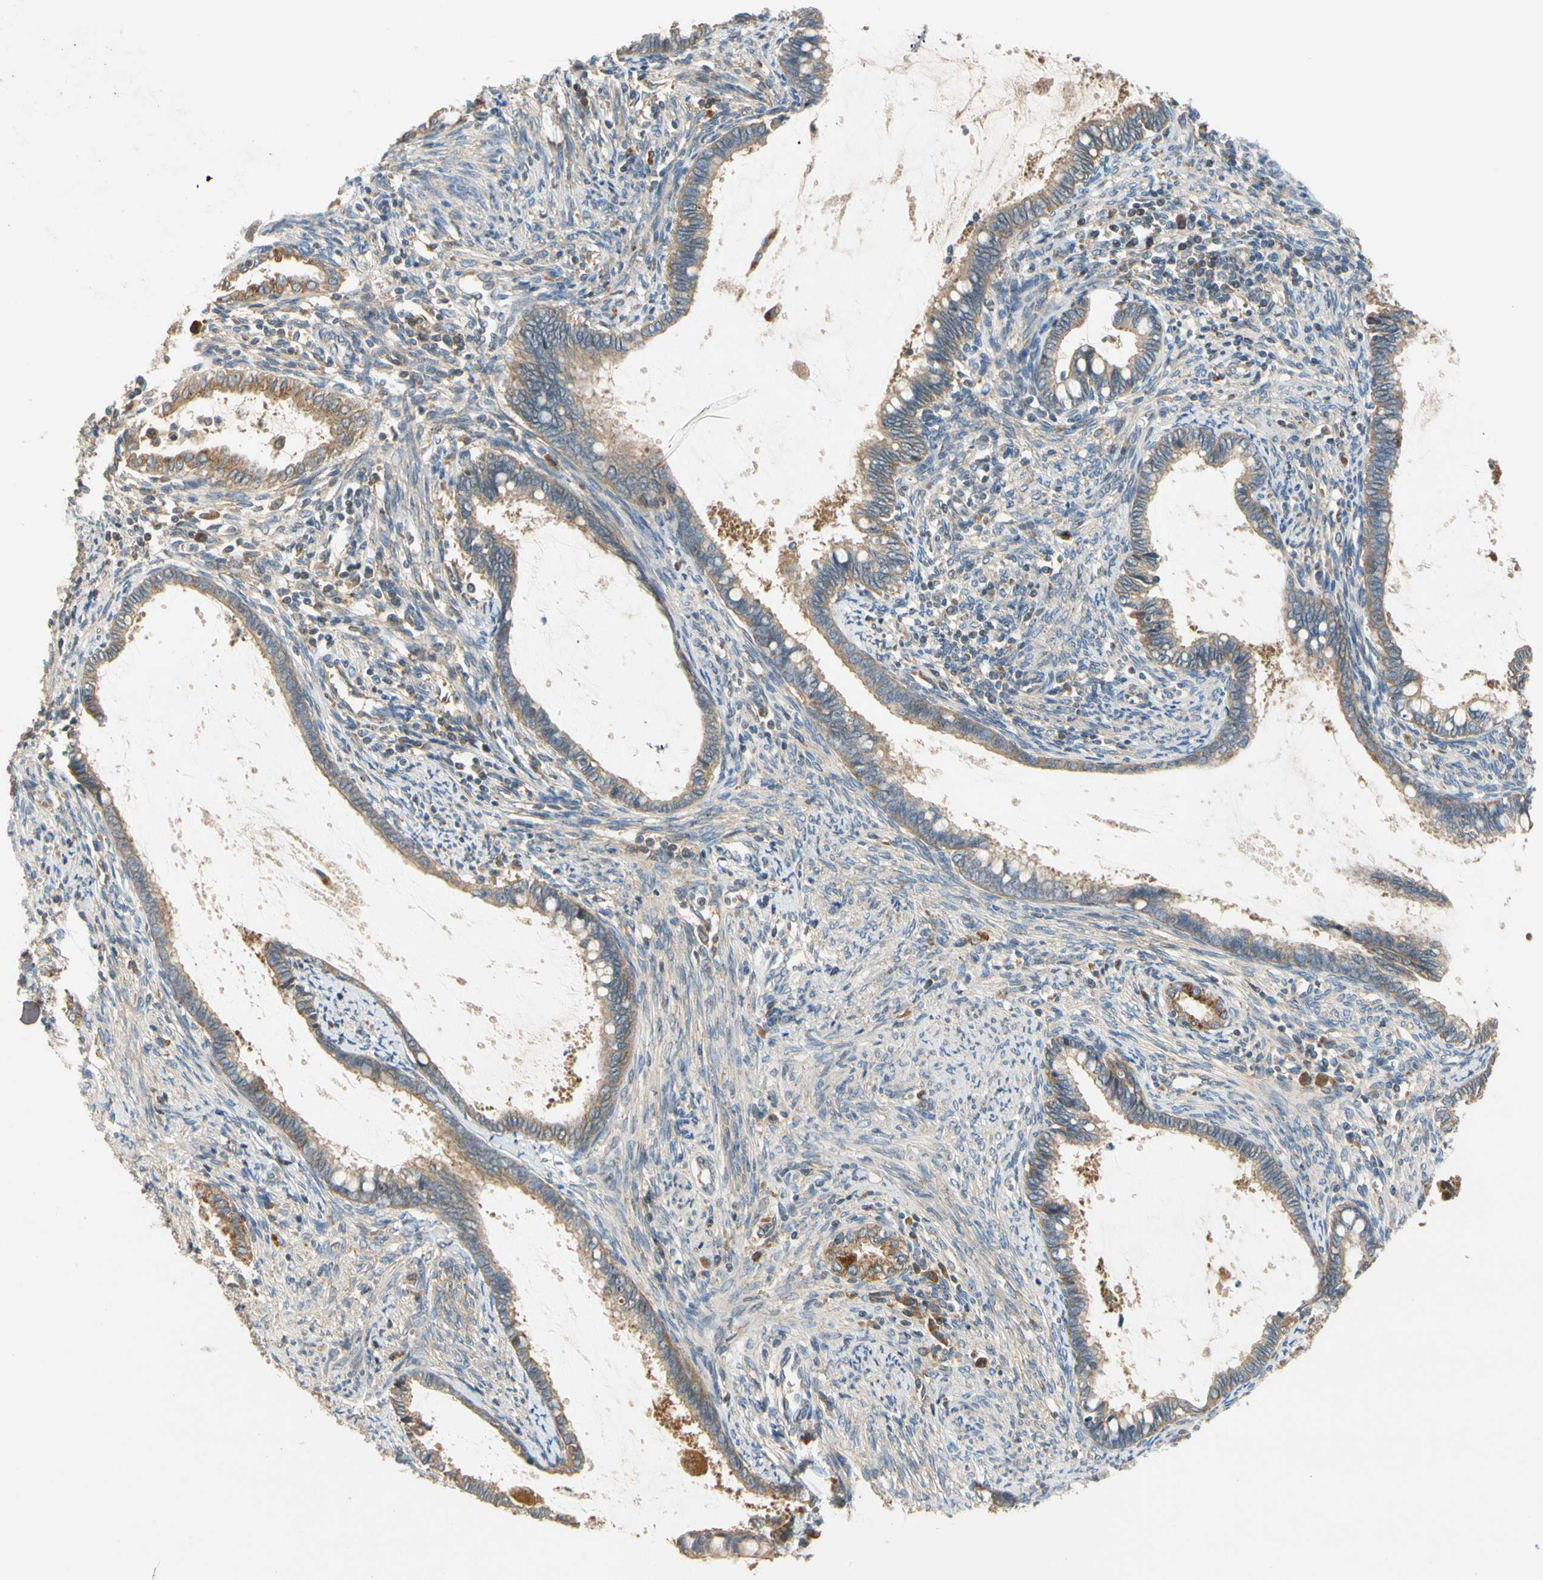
{"staining": {"intensity": "moderate", "quantity": "25%-75%", "location": "cytoplasmic/membranous"}, "tissue": "cervical cancer", "cell_type": "Tumor cells", "image_type": "cancer", "snomed": [{"axis": "morphology", "description": "Adenocarcinoma, NOS"}, {"axis": "topography", "description": "Cervix"}], "caption": "Adenocarcinoma (cervical) tissue demonstrates moderate cytoplasmic/membranous expression in approximately 25%-75% of tumor cells, visualized by immunohistochemistry. (DAB (3,3'-diaminobenzidine) IHC, brown staining for protein, blue staining for nuclei).", "gene": "USP46", "patient": {"sex": "female", "age": 44}}